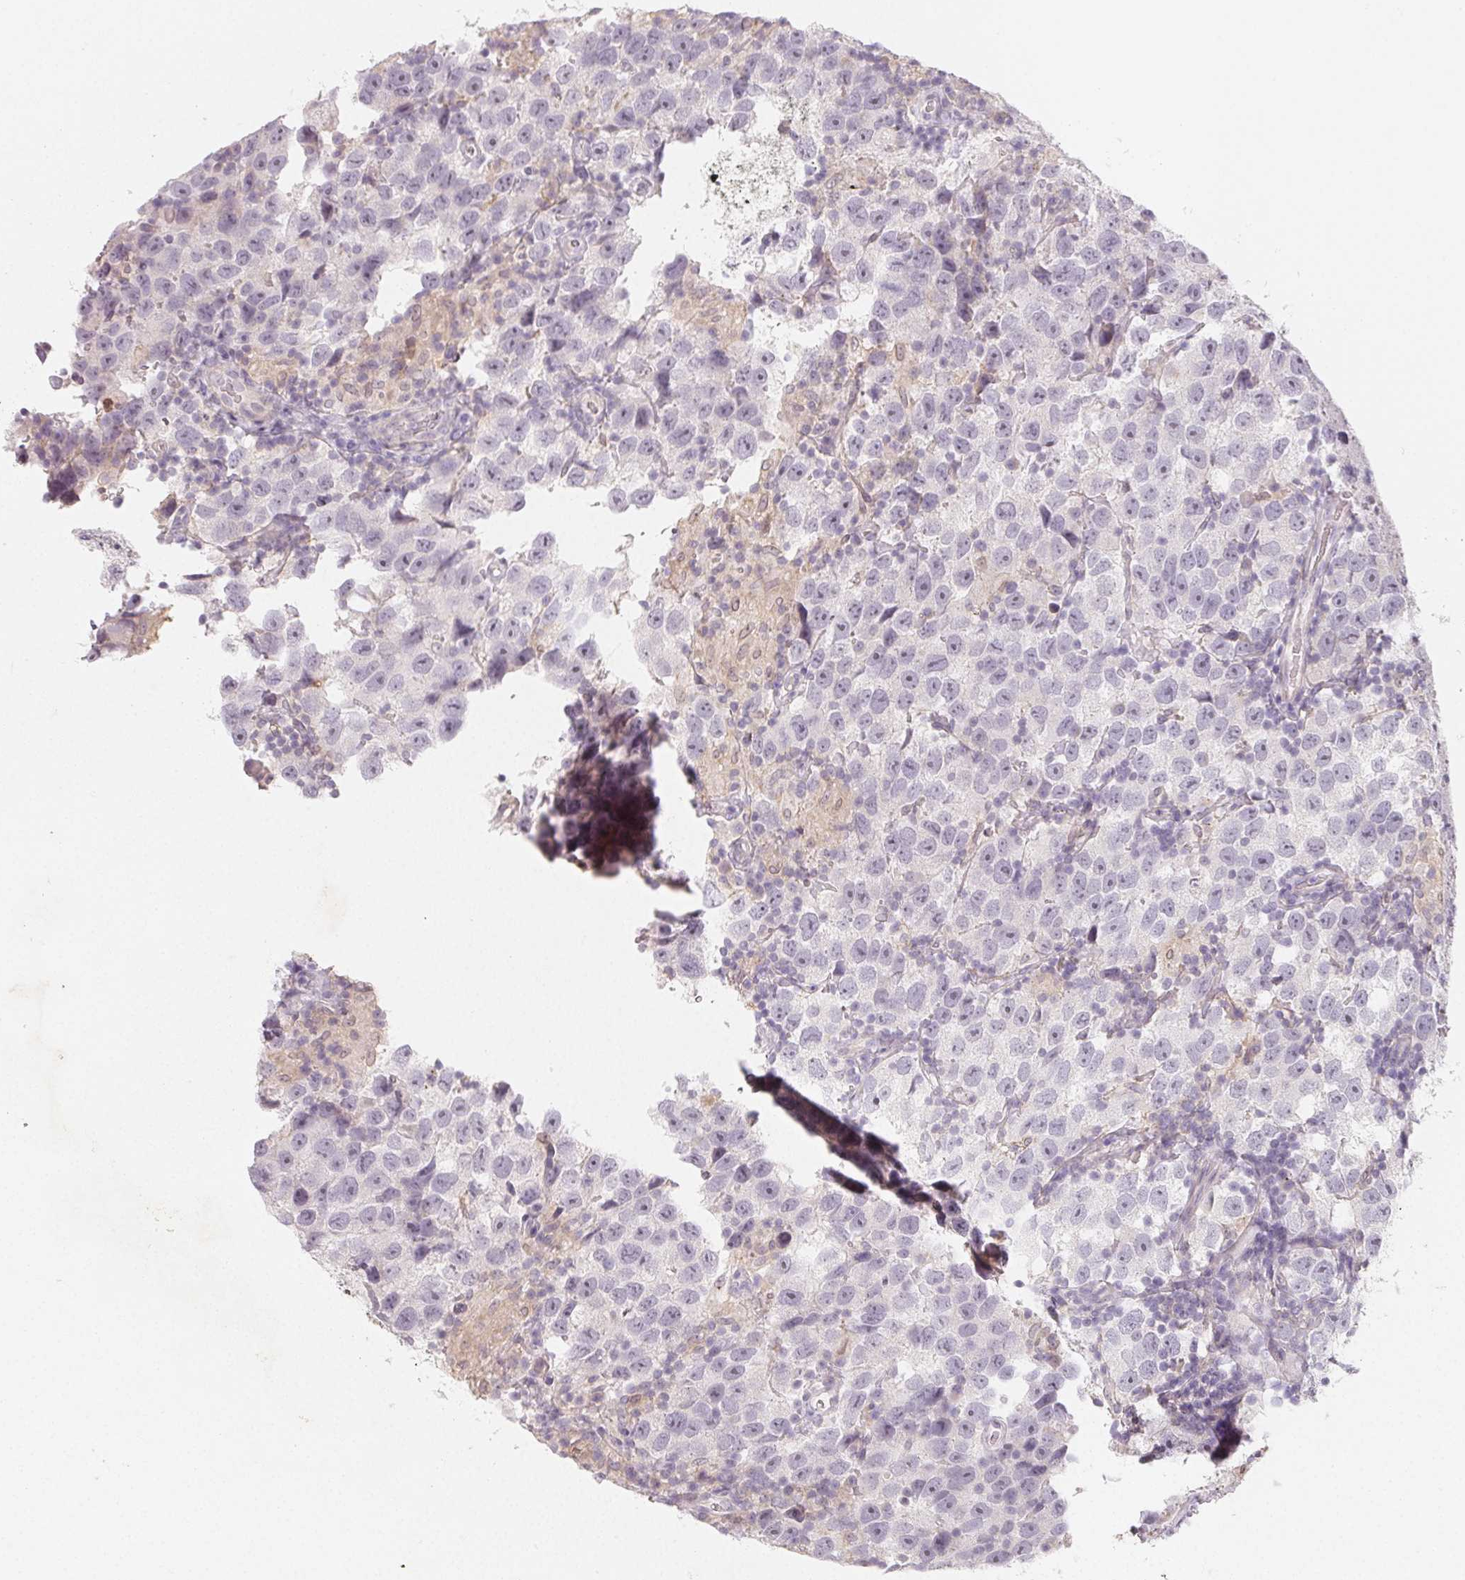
{"staining": {"intensity": "negative", "quantity": "none", "location": "none"}, "tissue": "testis cancer", "cell_type": "Tumor cells", "image_type": "cancer", "snomed": [{"axis": "morphology", "description": "Seminoma, NOS"}, {"axis": "topography", "description": "Testis"}], "caption": "The immunohistochemistry (IHC) image has no significant staining in tumor cells of testis cancer (seminoma) tissue.", "gene": "LRRC23", "patient": {"sex": "male", "age": 26}}